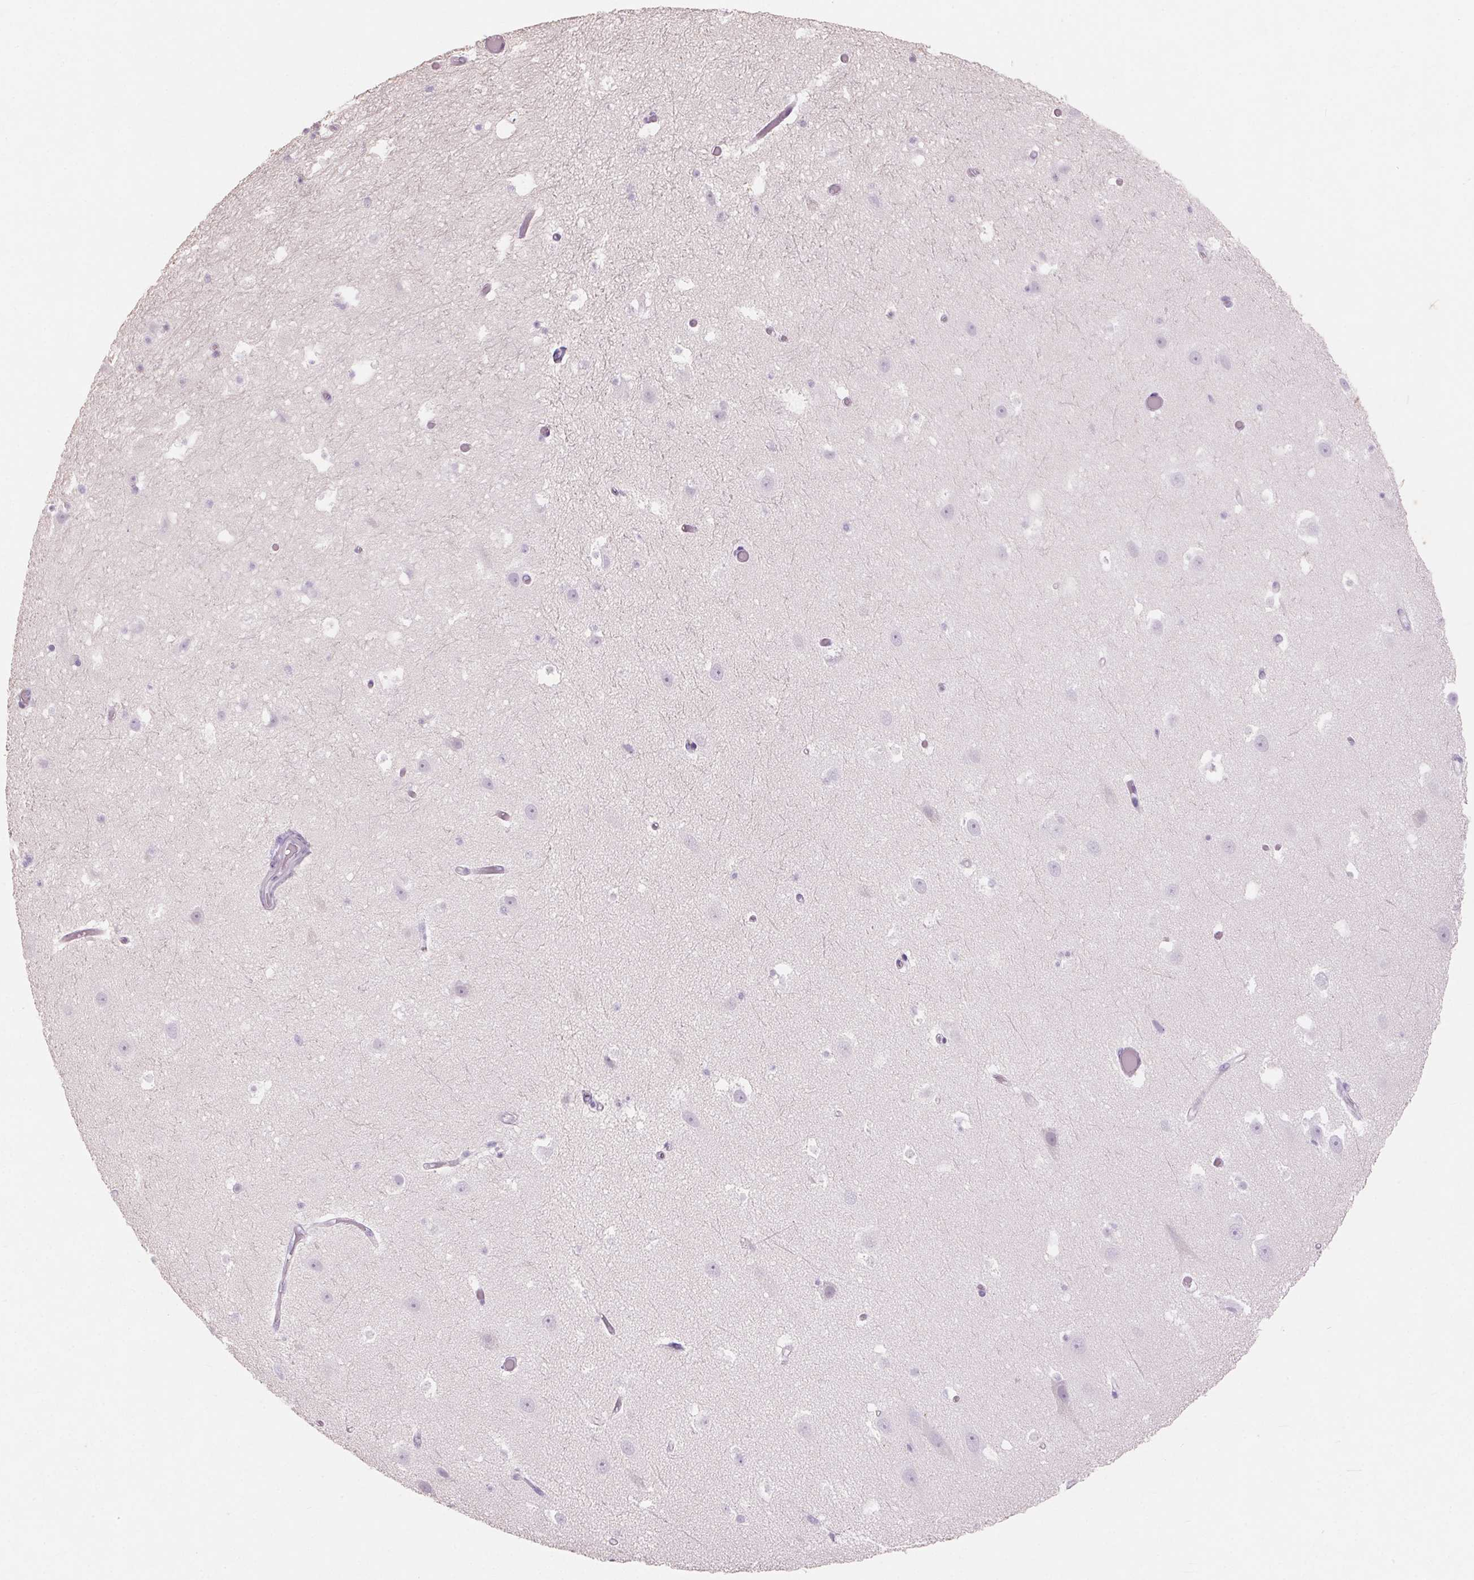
{"staining": {"intensity": "negative", "quantity": "none", "location": "none"}, "tissue": "hippocampus", "cell_type": "Glial cells", "image_type": "normal", "snomed": [{"axis": "morphology", "description": "Normal tissue, NOS"}, {"axis": "topography", "description": "Hippocampus"}], "caption": "High power microscopy micrograph of an IHC image of normal hippocampus, revealing no significant staining in glial cells.", "gene": "HSD17B1", "patient": {"sex": "male", "age": 26}}